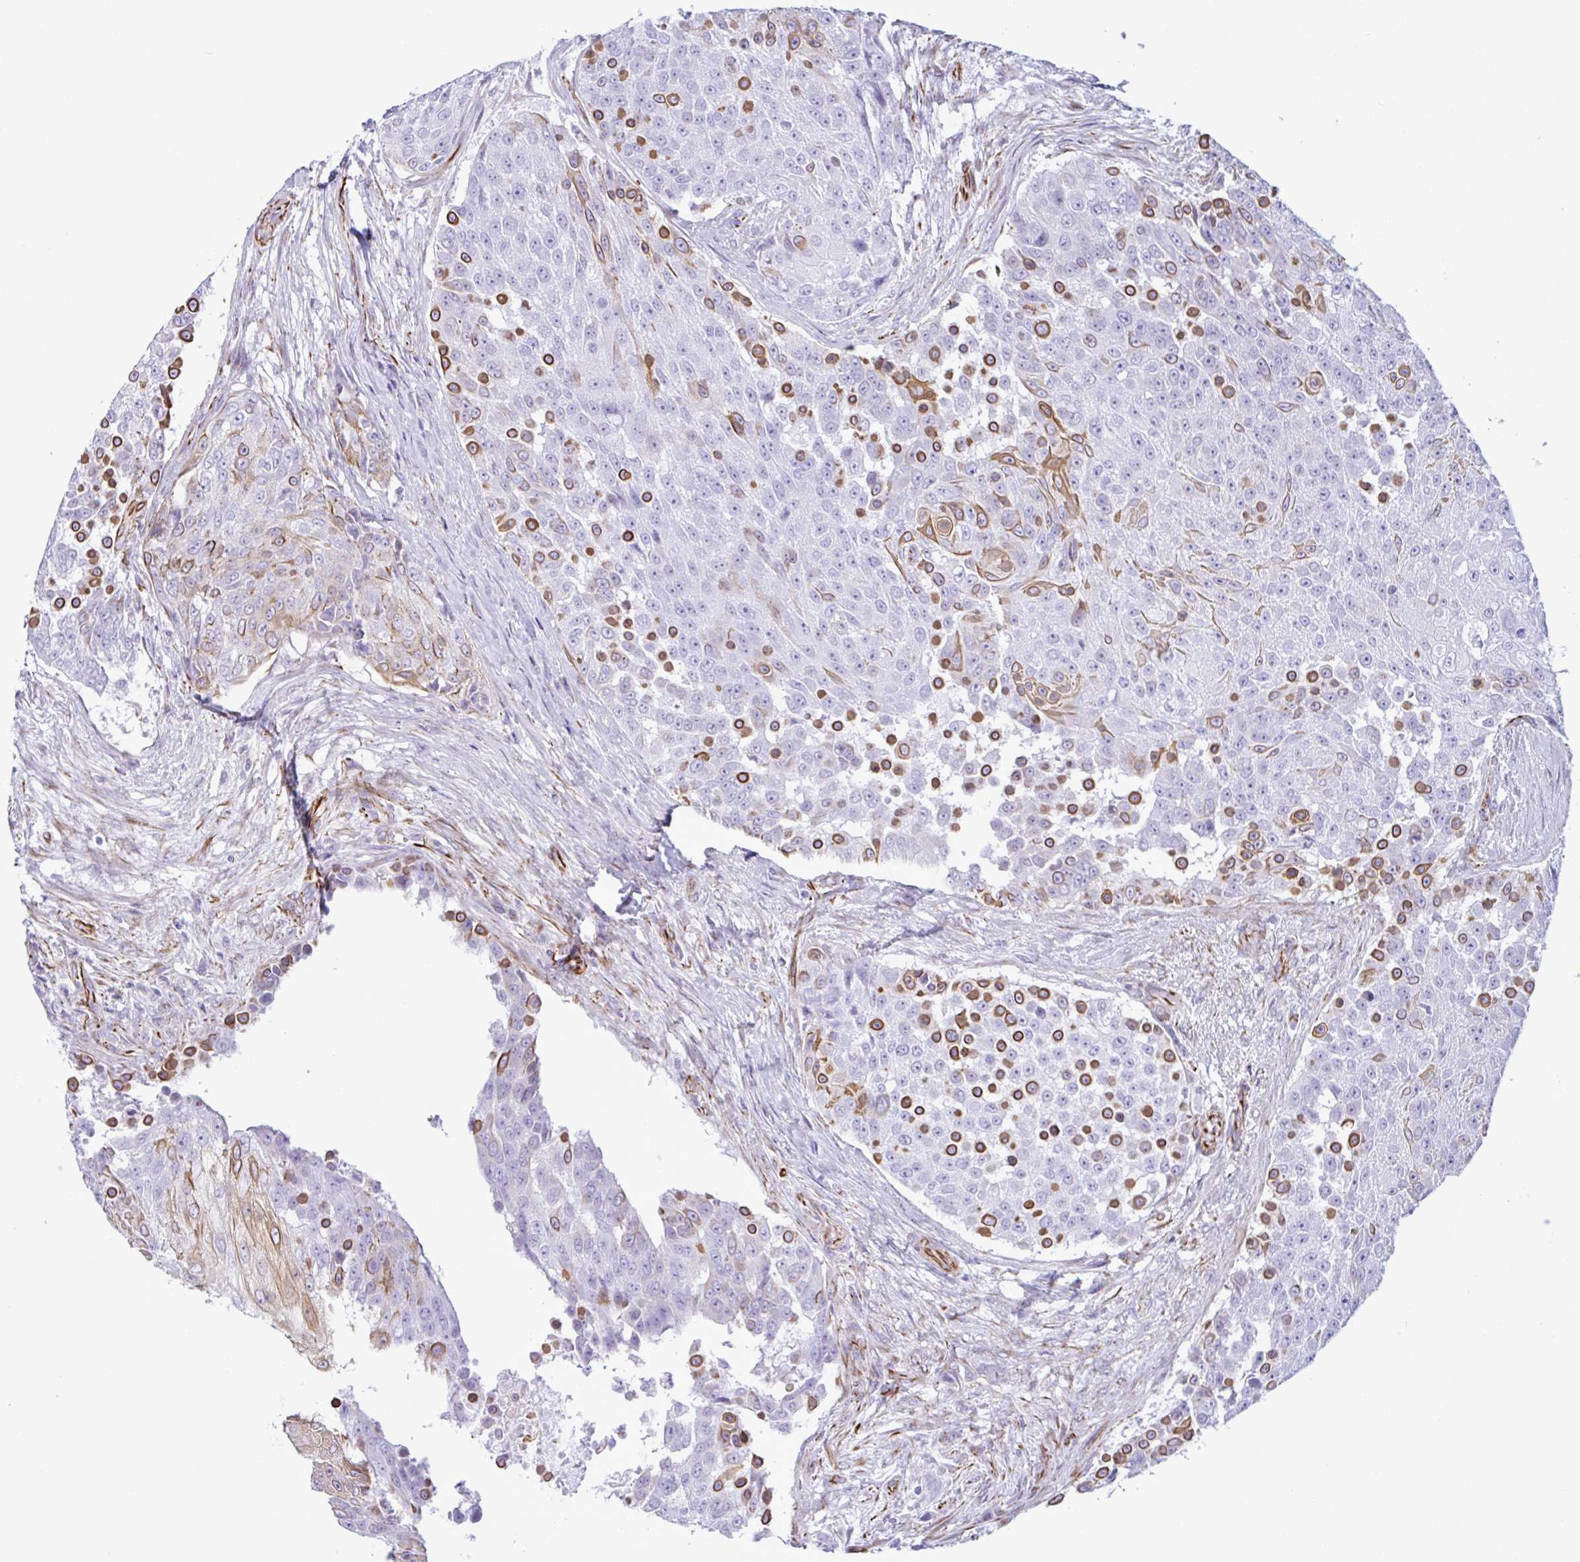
{"staining": {"intensity": "strong", "quantity": "<25%", "location": "cytoplasmic/membranous"}, "tissue": "urothelial cancer", "cell_type": "Tumor cells", "image_type": "cancer", "snomed": [{"axis": "morphology", "description": "Urothelial carcinoma, High grade"}, {"axis": "topography", "description": "Urinary bladder"}], "caption": "IHC staining of urothelial carcinoma (high-grade), which exhibits medium levels of strong cytoplasmic/membranous expression in approximately <25% of tumor cells indicating strong cytoplasmic/membranous protein positivity. The staining was performed using DAB (brown) for protein detection and nuclei were counterstained in hematoxylin (blue).", "gene": "SMAD5", "patient": {"sex": "female", "age": 63}}